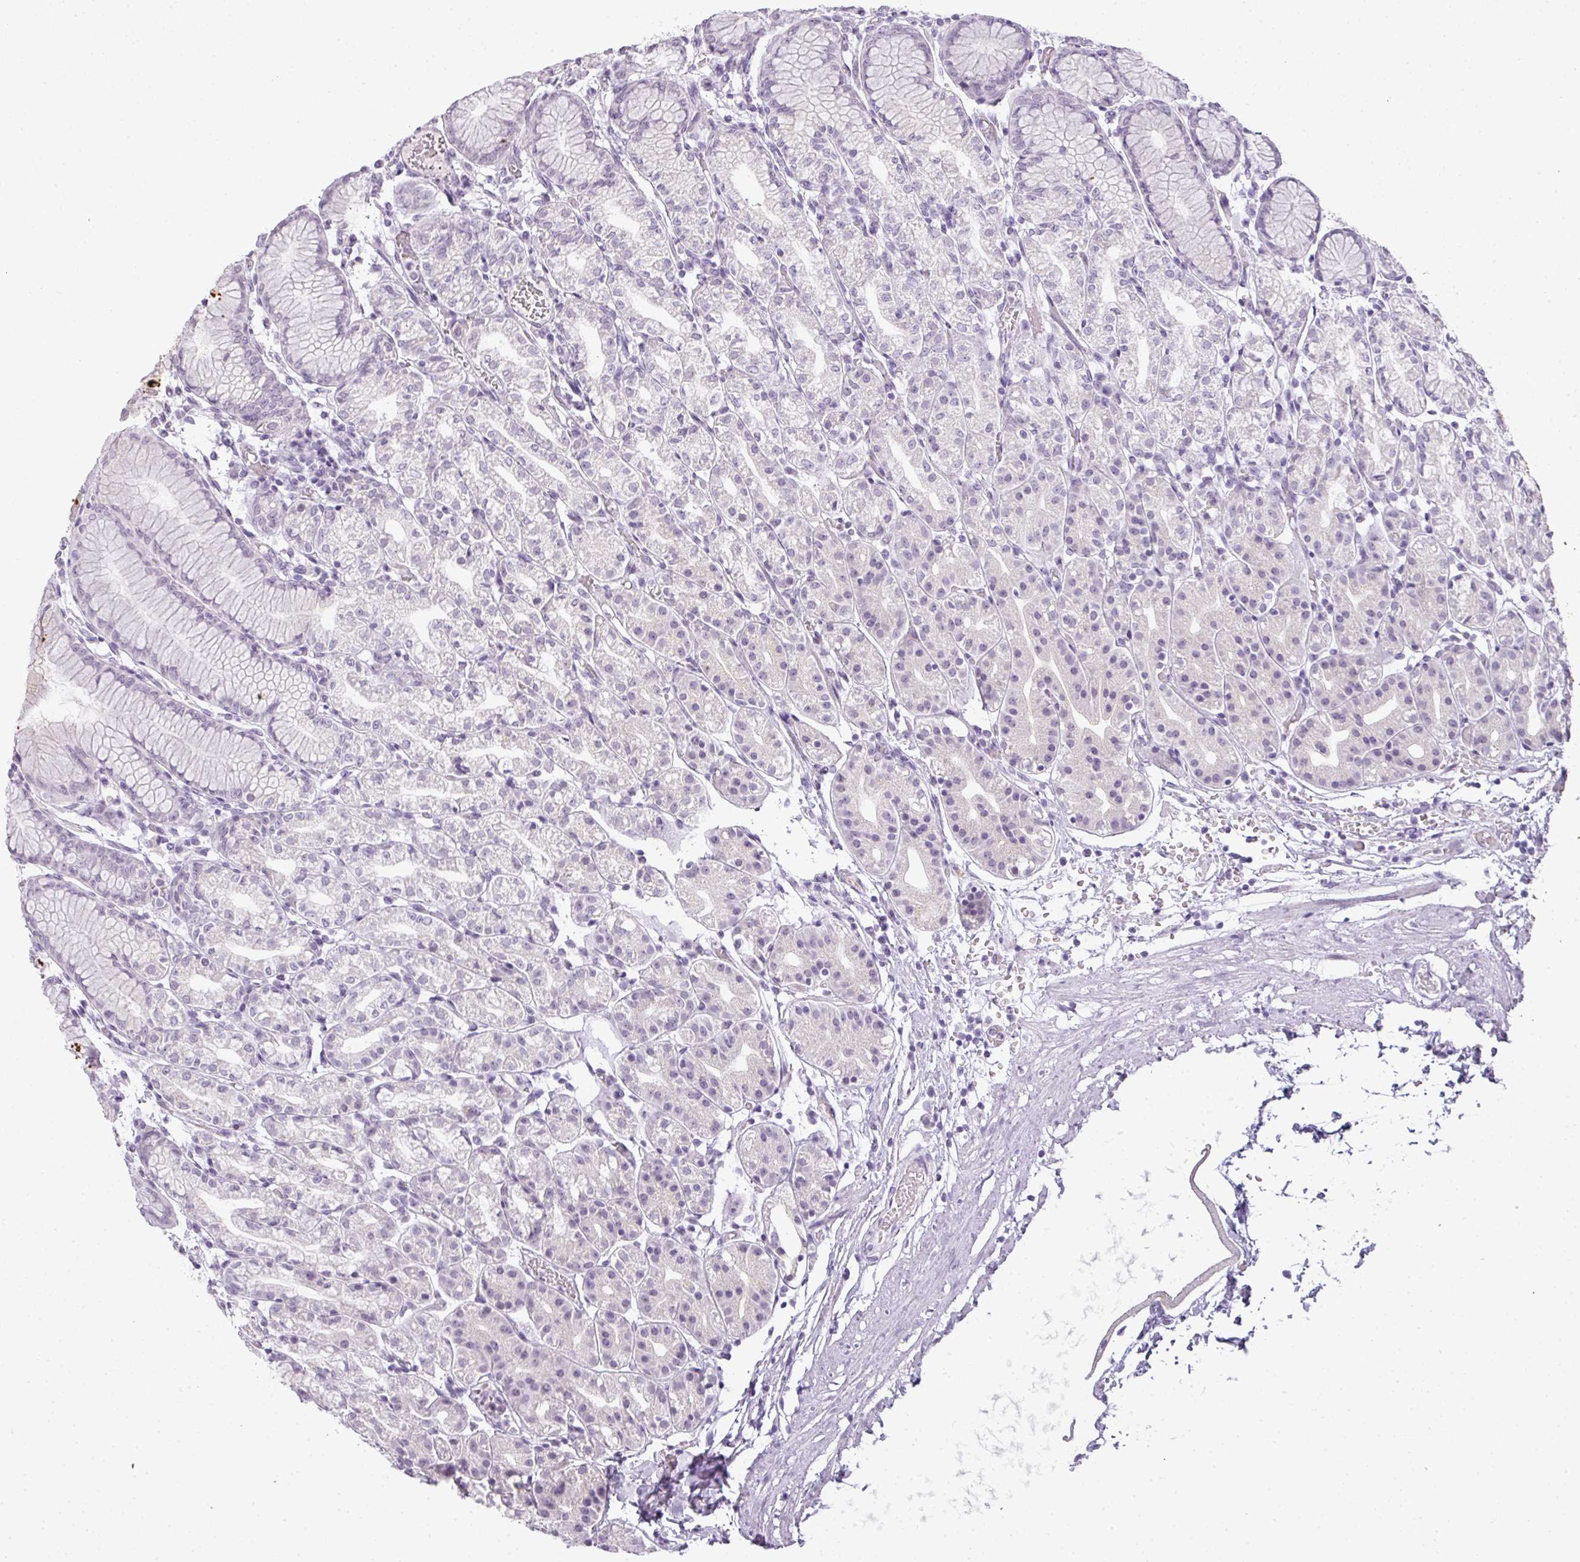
{"staining": {"intensity": "negative", "quantity": "none", "location": "none"}, "tissue": "stomach", "cell_type": "Glandular cells", "image_type": "normal", "snomed": [{"axis": "morphology", "description": "Normal tissue, NOS"}, {"axis": "topography", "description": "Stomach"}], "caption": "Immunohistochemistry micrograph of normal human stomach stained for a protein (brown), which shows no positivity in glandular cells.", "gene": "RBMY1A1", "patient": {"sex": "female", "age": 57}}